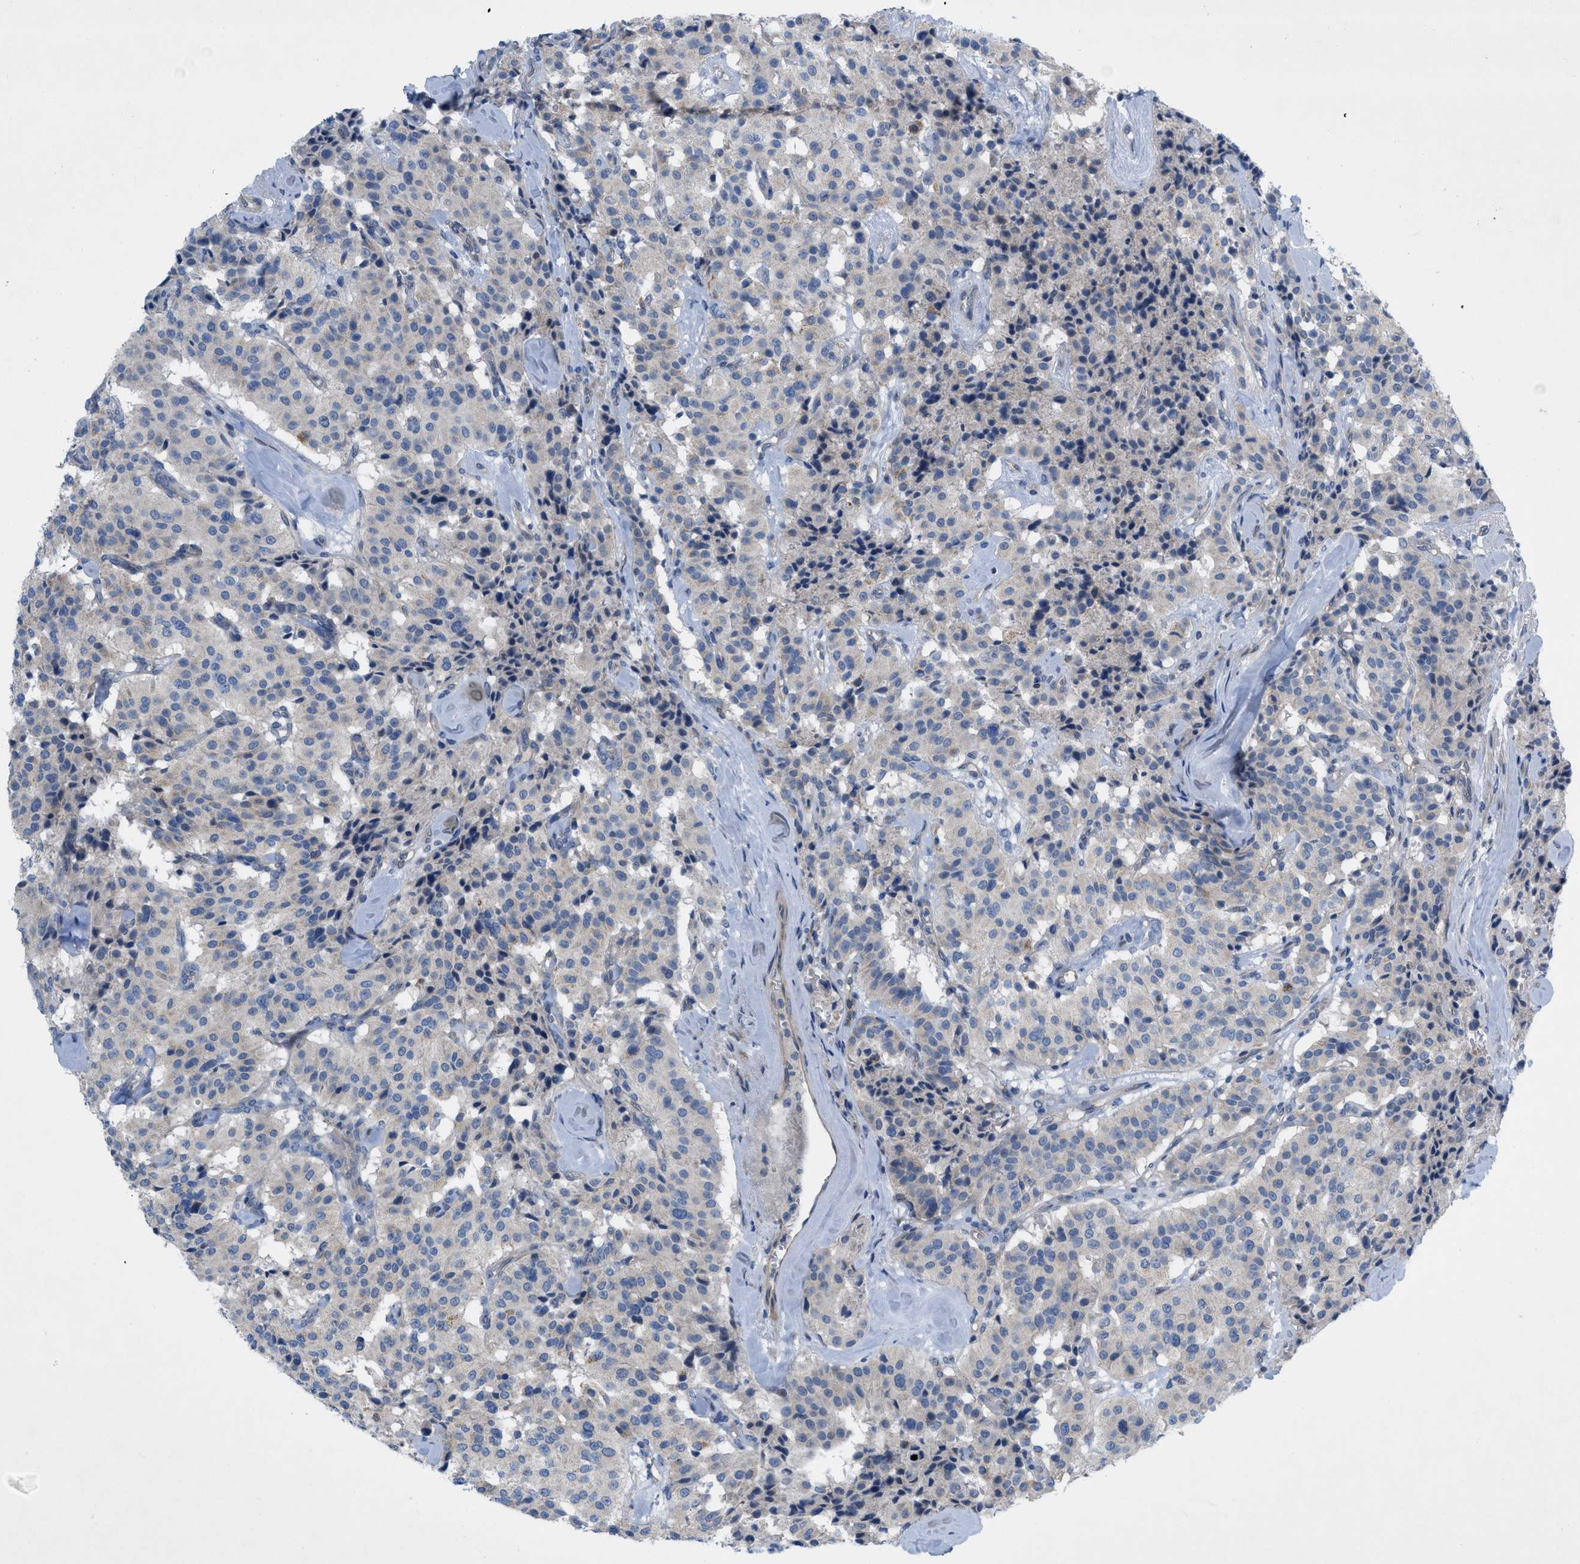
{"staining": {"intensity": "negative", "quantity": "none", "location": "none"}, "tissue": "carcinoid", "cell_type": "Tumor cells", "image_type": "cancer", "snomed": [{"axis": "morphology", "description": "Carcinoid, malignant, NOS"}, {"axis": "topography", "description": "Lung"}], "caption": "The micrograph reveals no staining of tumor cells in carcinoid. (Stains: DAB immunohistochemistry (IHC) with hematoxylin counter stain, Microscopy: brightfield microscopy at high magnification).", "gene": "NDEL1", "patient": {"sex": "male", "age": 30}}